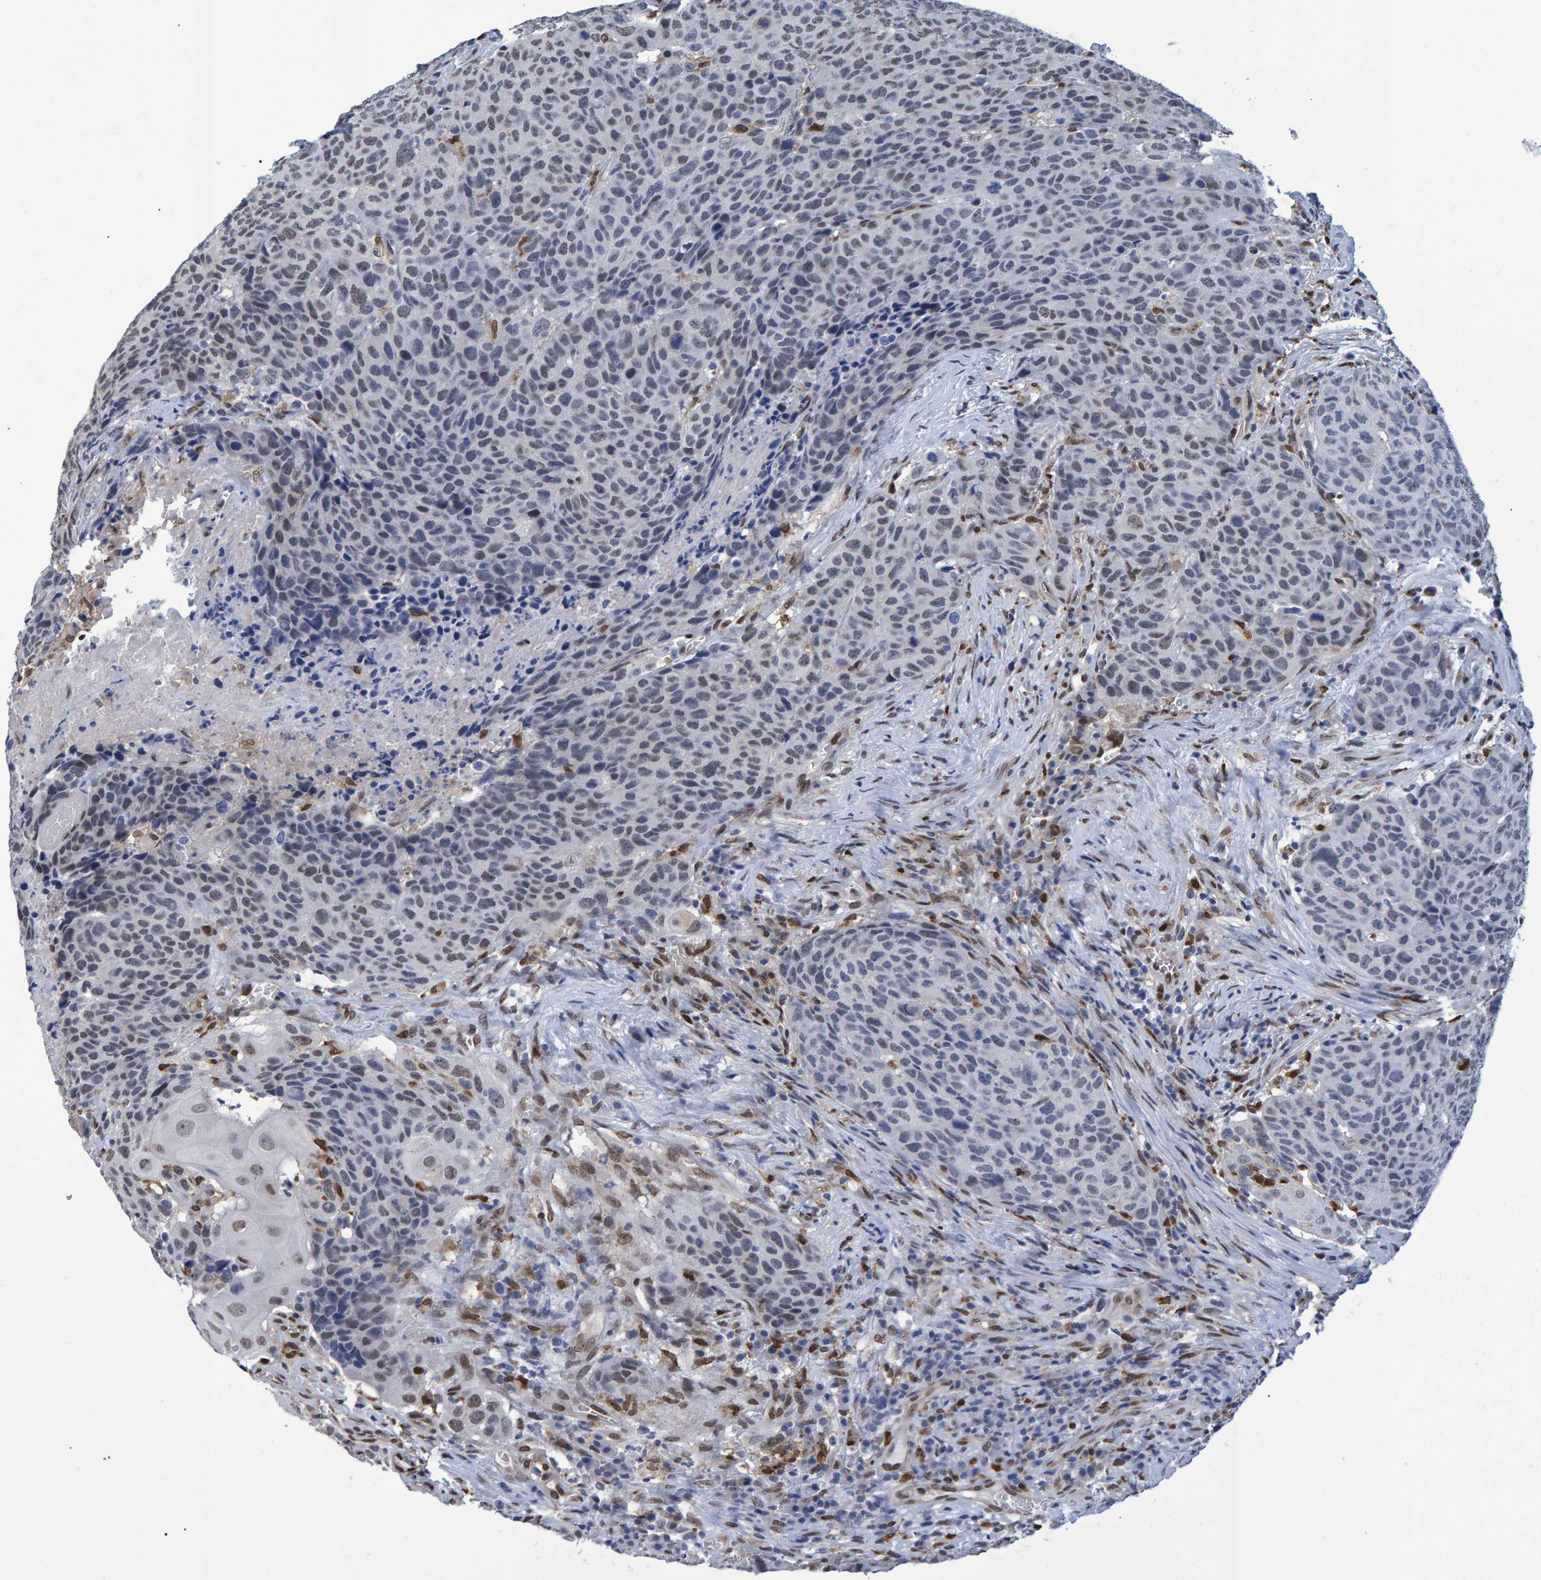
{"staining": {"intensity": "weak", "quantity": "25%-75%", "location": "nuclear"}, "tissue": "head and neck cancer", "cell_type": "Tumor cells", "image_type": "cancer", "snomed": [{"axis": "morphology", "description": "Squamous cell carcinoma, NOS"}, {"axis": "topography", "description": "Head-Neck"}], "caption": "This is a photomicrograph of IHC staining of squamous cell carcinoma (head and neck), which shows weak staining in the nuclear of tumor cells.", "gene": "QKI", "patient": {"sex": "male", "age": 66}}